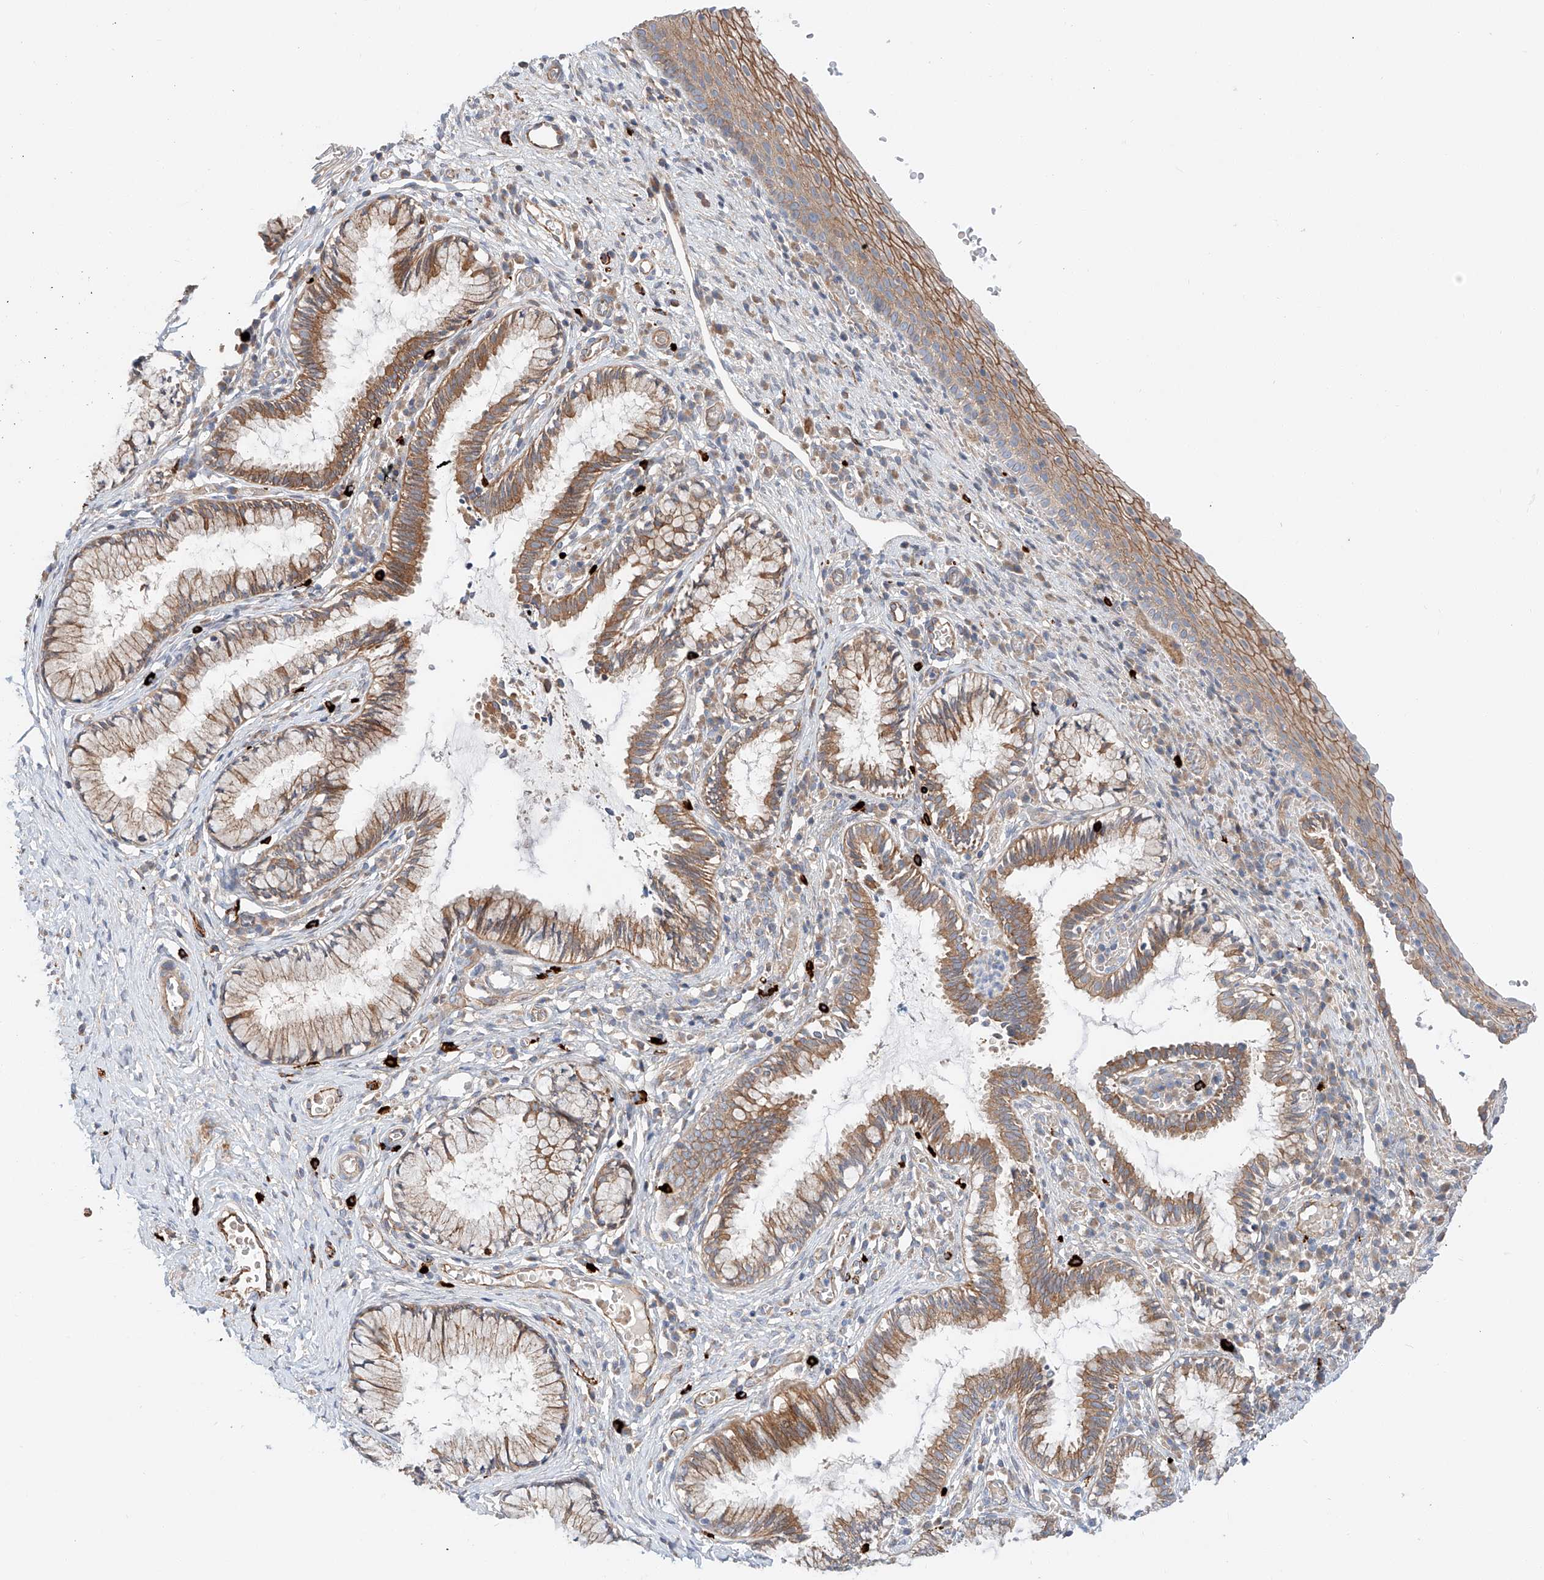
{"staining": {"intensity": "moderate", "quantity": "25%-75%", "location": "cytoplasmic/membranous"}, "tissue": "cervix", "cell_type": "Glandular cells", "image_type": "normal", "snomed": [{"axis": "morphology", "description": "Normal tissue, NOS"}, {"axis": "topography", "description": "Cervix"}], "caption": "Cervix was stained to show a protein in brown. There is medium levels of moderate cytoplasmic/membranous staining in approximately 25%-75% of glandular cells.", "gene": "MINDY4", "patient": {"sex": "female", "age": 27}}